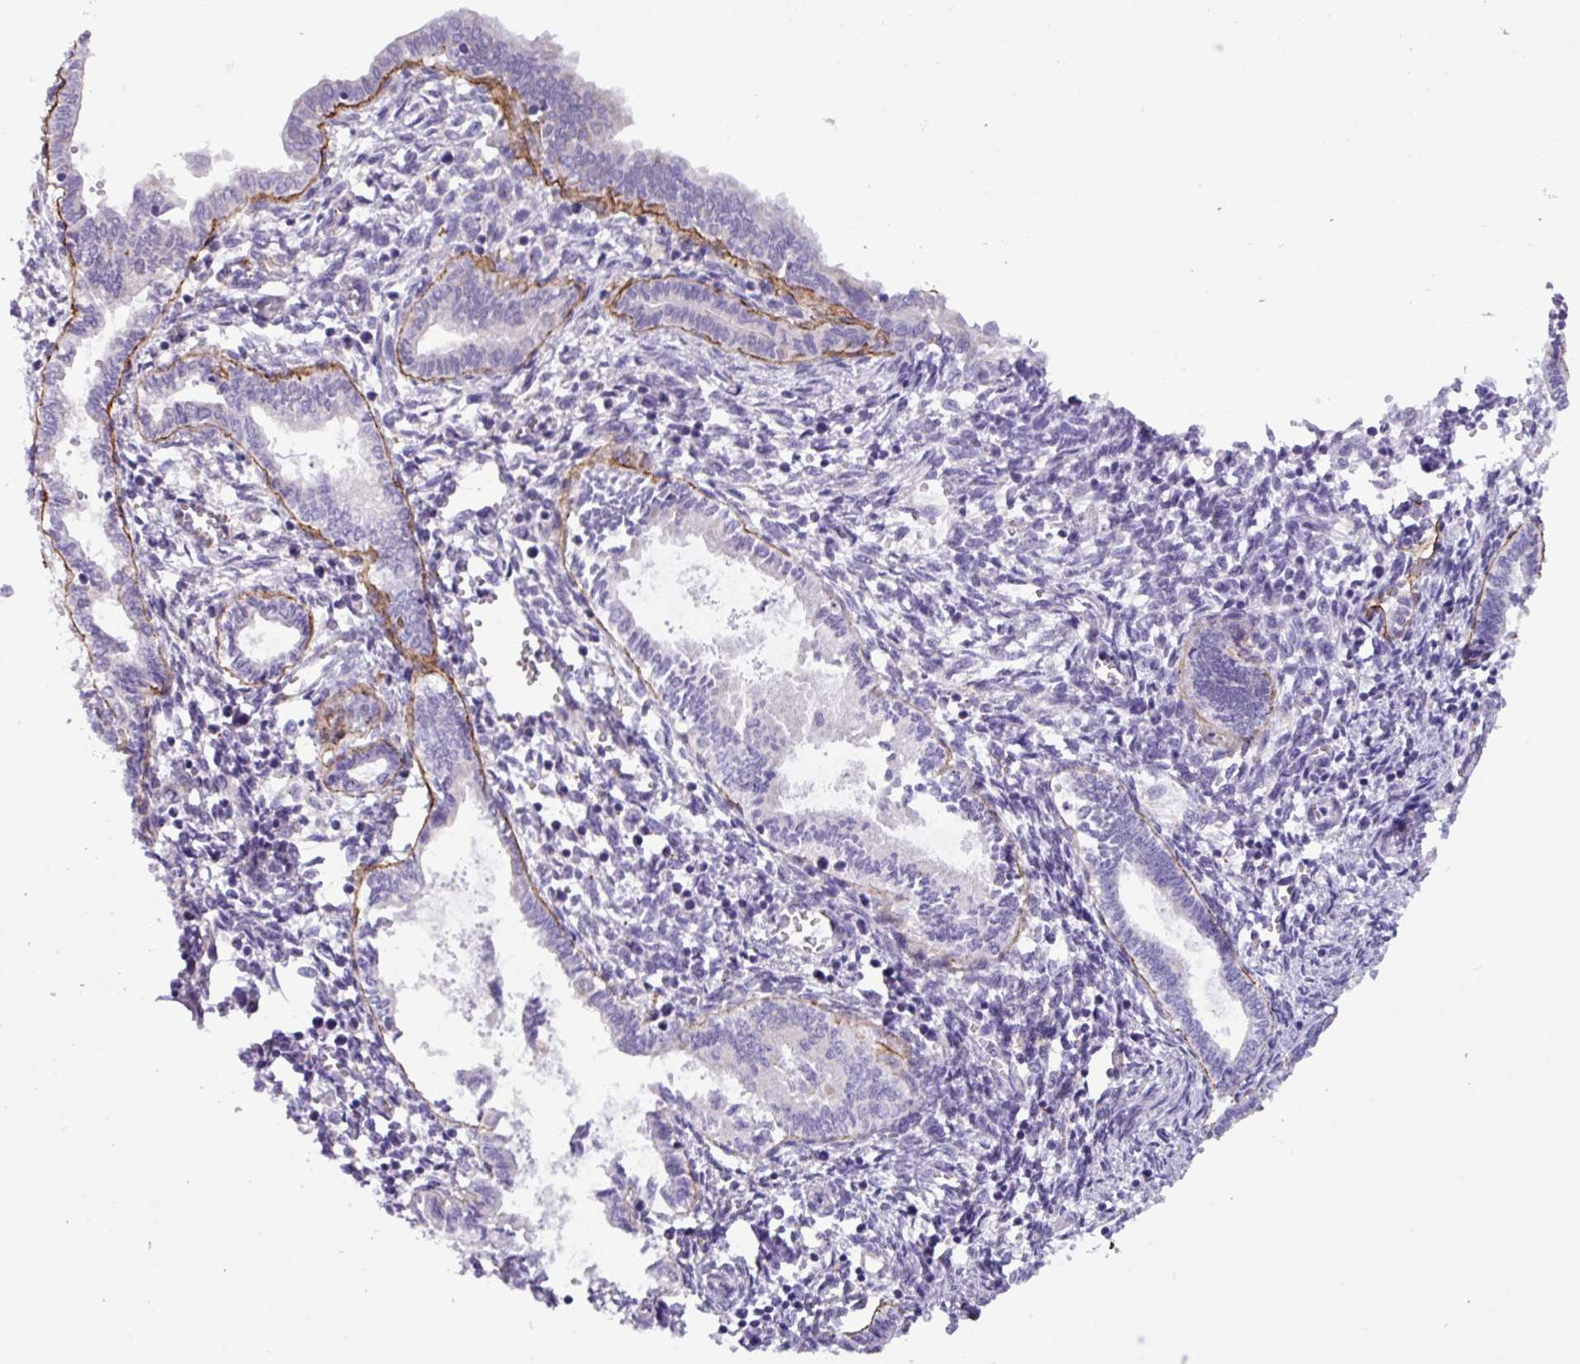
{"staining": {"intensity": "negative", "quantity": "none", "location": "none"}, "tissue": "endometrium", "cell_type": "Cells in endometrial stroma", "image_type": "normal", "snomed": [{"axis": "morphology", "description": "Normal tissue, NOS"}, {"axis": "topography", "description": "Endometrium"}], "caption": "Immunohistochemical staining of normal endometrium shows no significant expression in cells in endometrial stroma. Brightfield microscopy of immunohistochemistry (IHC) stained with DAB (brown) and hematoxylin (blue), captured at high magnification.", "gene": "ZNF524", "patient": {"sex": "female", "age": 37}}